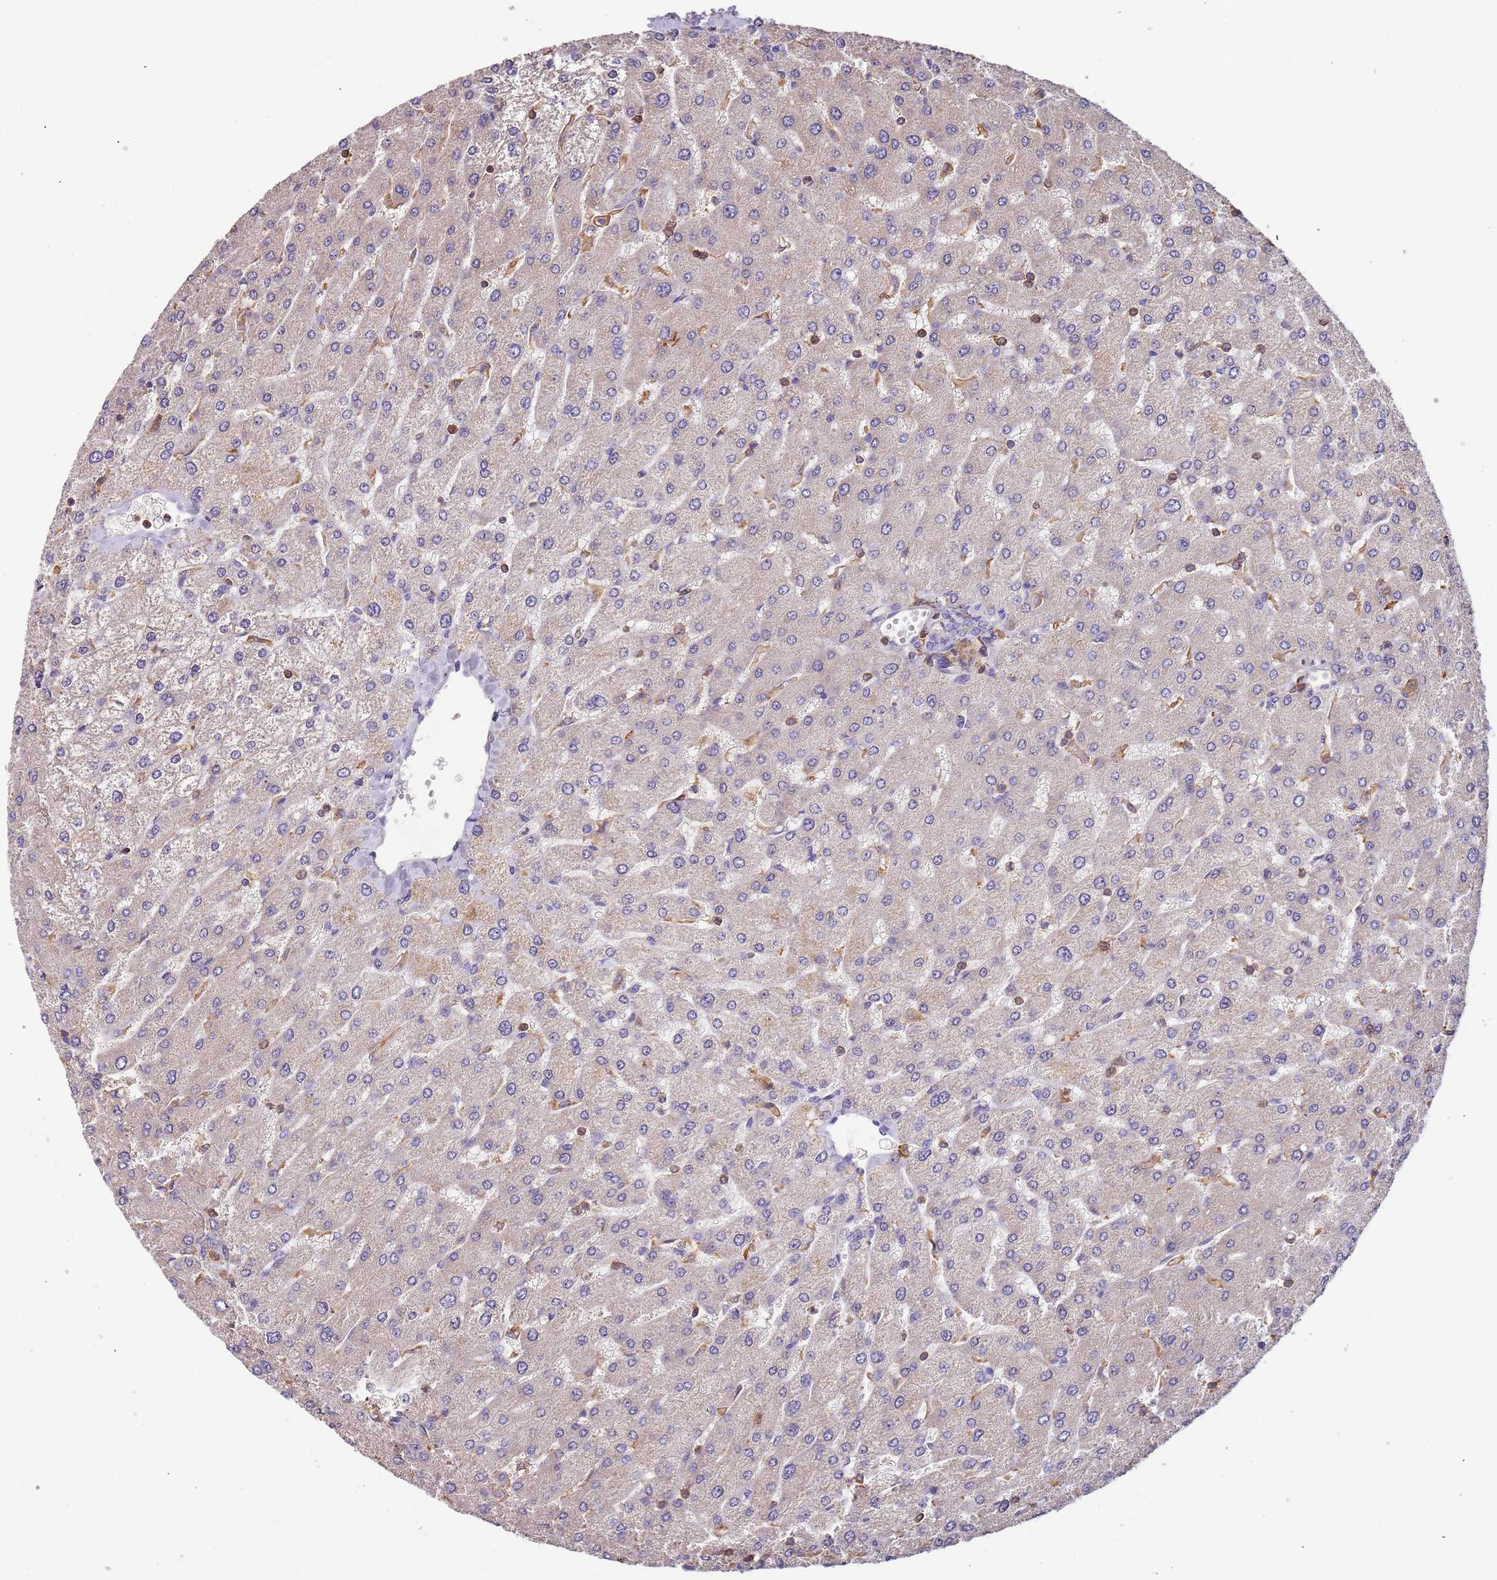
{"staining": {"intensity": "negative", "quantity": "none", "location": "none"}, "tissue": "liver", "cell_type": "Cholangiocytes", "image_type": "normal", "snomed": [{"axis": "morphology", "description": "Normal tissue, NOS"}, {"axis": "topography", "description": "Liver"}], "caption": "This is an IHC histopathology image of unremarkable human liver. There is no expression in cholangiocytes.", "gene": "SYT4", "patient": {"sex": "male", "age": 55}}